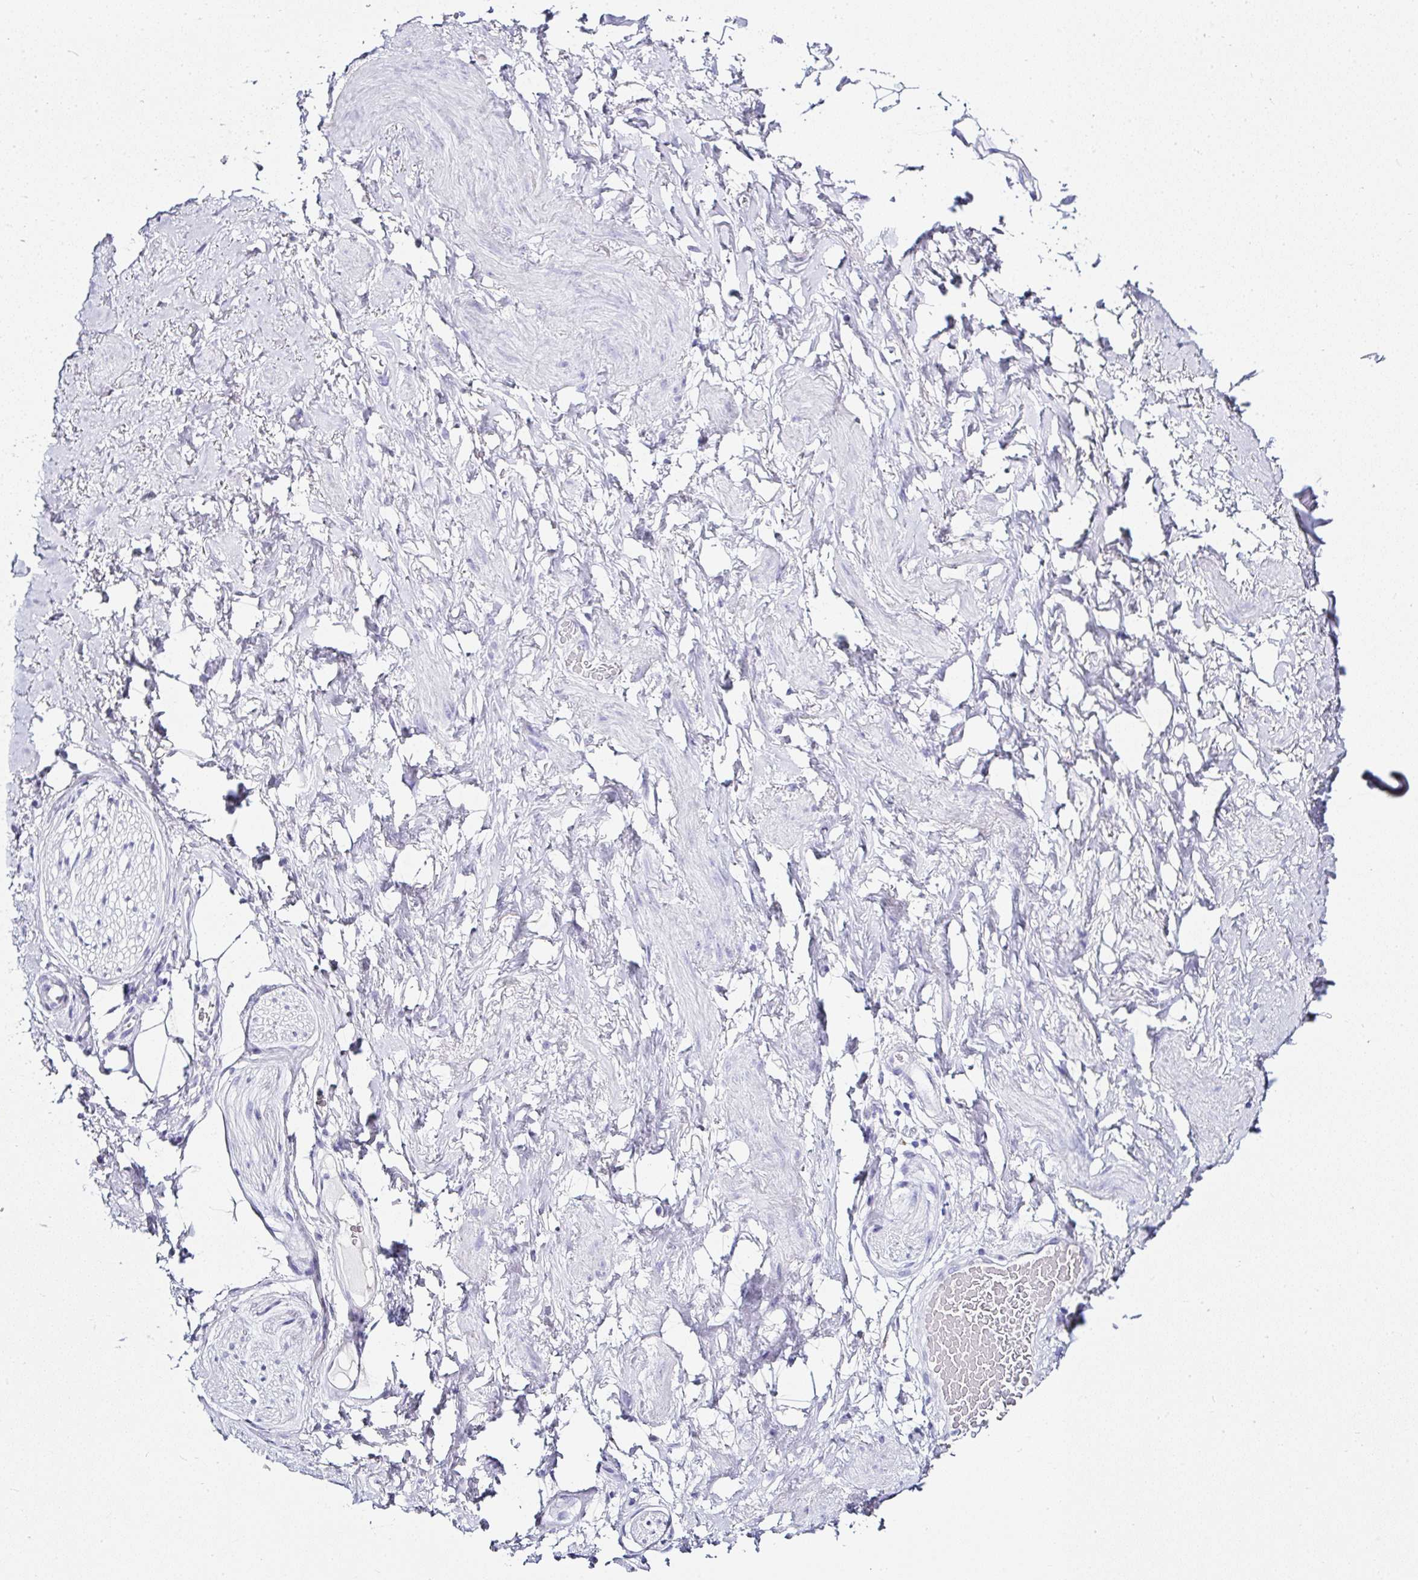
{"staining": {"intensity": "negative", "quantity": "none", "location": "none"}, "tissue": "adipose tissue", "cell_type": "Adipocytes", "image_type": "normal", "snomed": [{"axis": "morphology", "description": "Normal tissue, NOS"}, {"axis": "topography", "description": "Vagina"}, {"axis": "topography", "description": "Peripheral nerve tissue"}], "caption": "This image is of unremarkable adipose tissue stained with immunohistochemistry (IHC) to label a protein in brown with the nuclei are counter-stained blue. There is no positivity in adipocytes.", "gene": "SERPINB3", "patient": {"sex": "female", "age": 71}}